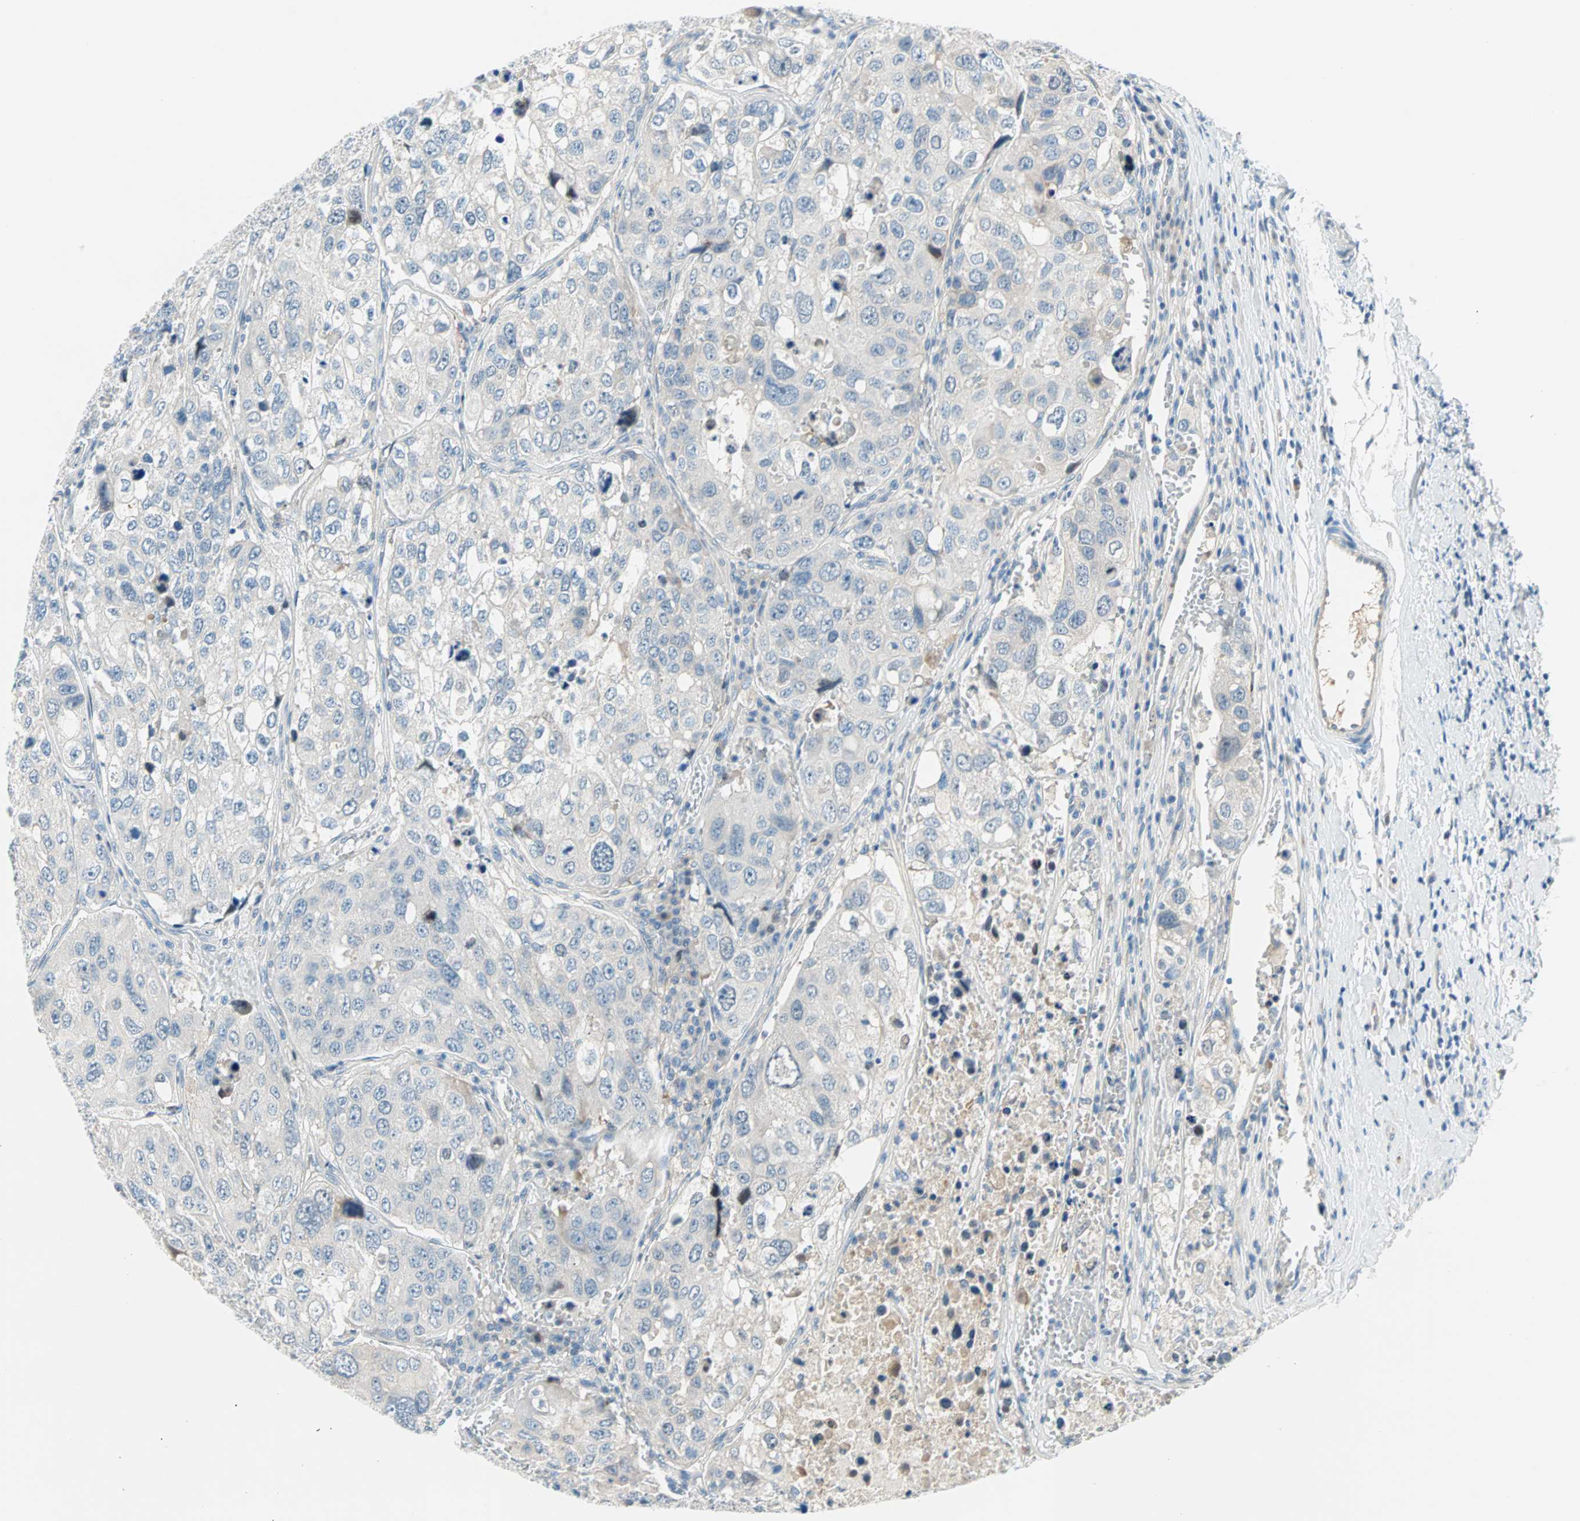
{"staining": {"intensity": "negative", "quantity": "none", "location": "none"}, "tissue": "urothelial cancer", "cell_type": "Tumor cells", "image_type": "cancer", "snomed": [{"axis": "morphology", "description": "Urothelial carcinoma, High grade"}, {"axis": "topography", "description": "Lymph node"}, {"axis": "topography", "description": "Urinary bladder"}], "caption": "Immunohistochemical staining of human urothelial carcinoma (high-grade) demonstrates no significant expression in tumor cells. Nuclei are stained in blue.", "gene": "TMEM163", "patient": {"sex": "male", "age": 51}}